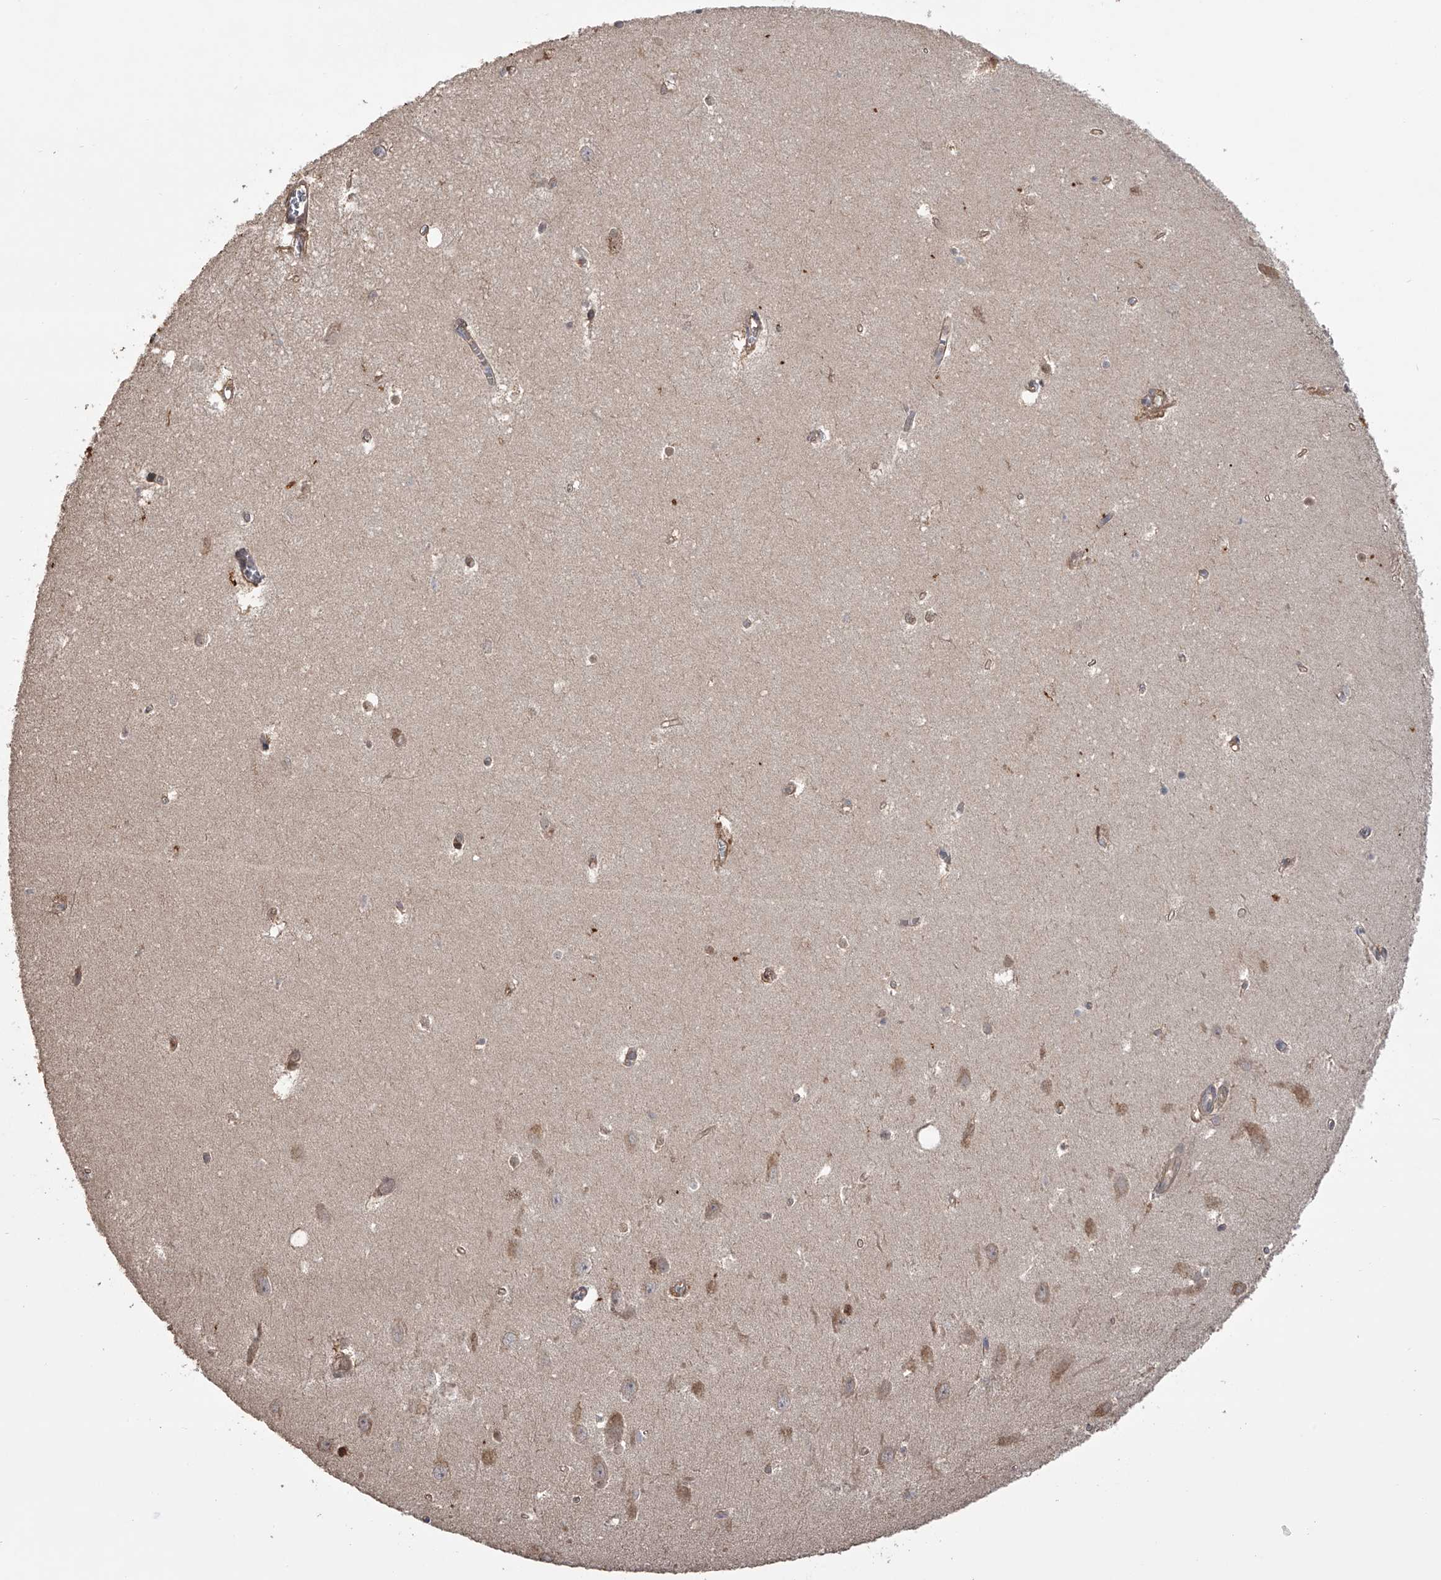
{"staining": {"intensity": "negative", "quantity": "none", "location": "none"}, "tissue": "hippocampus", "cell_type": "Glial cells", "image_type": "normal", "snomed": [{"axis": "morphology", "description": "Normal tissue, NOS"}, {"axis": "topography", "description": "Hippocampus"}], "caption": "A high-resolution histopathology image shows immunohistochemistry staining of benign hippocampus, which displays no significant expression in glial cells.", "gene": "ZNF343", "patient": {"sex": "female", "age": 64}}